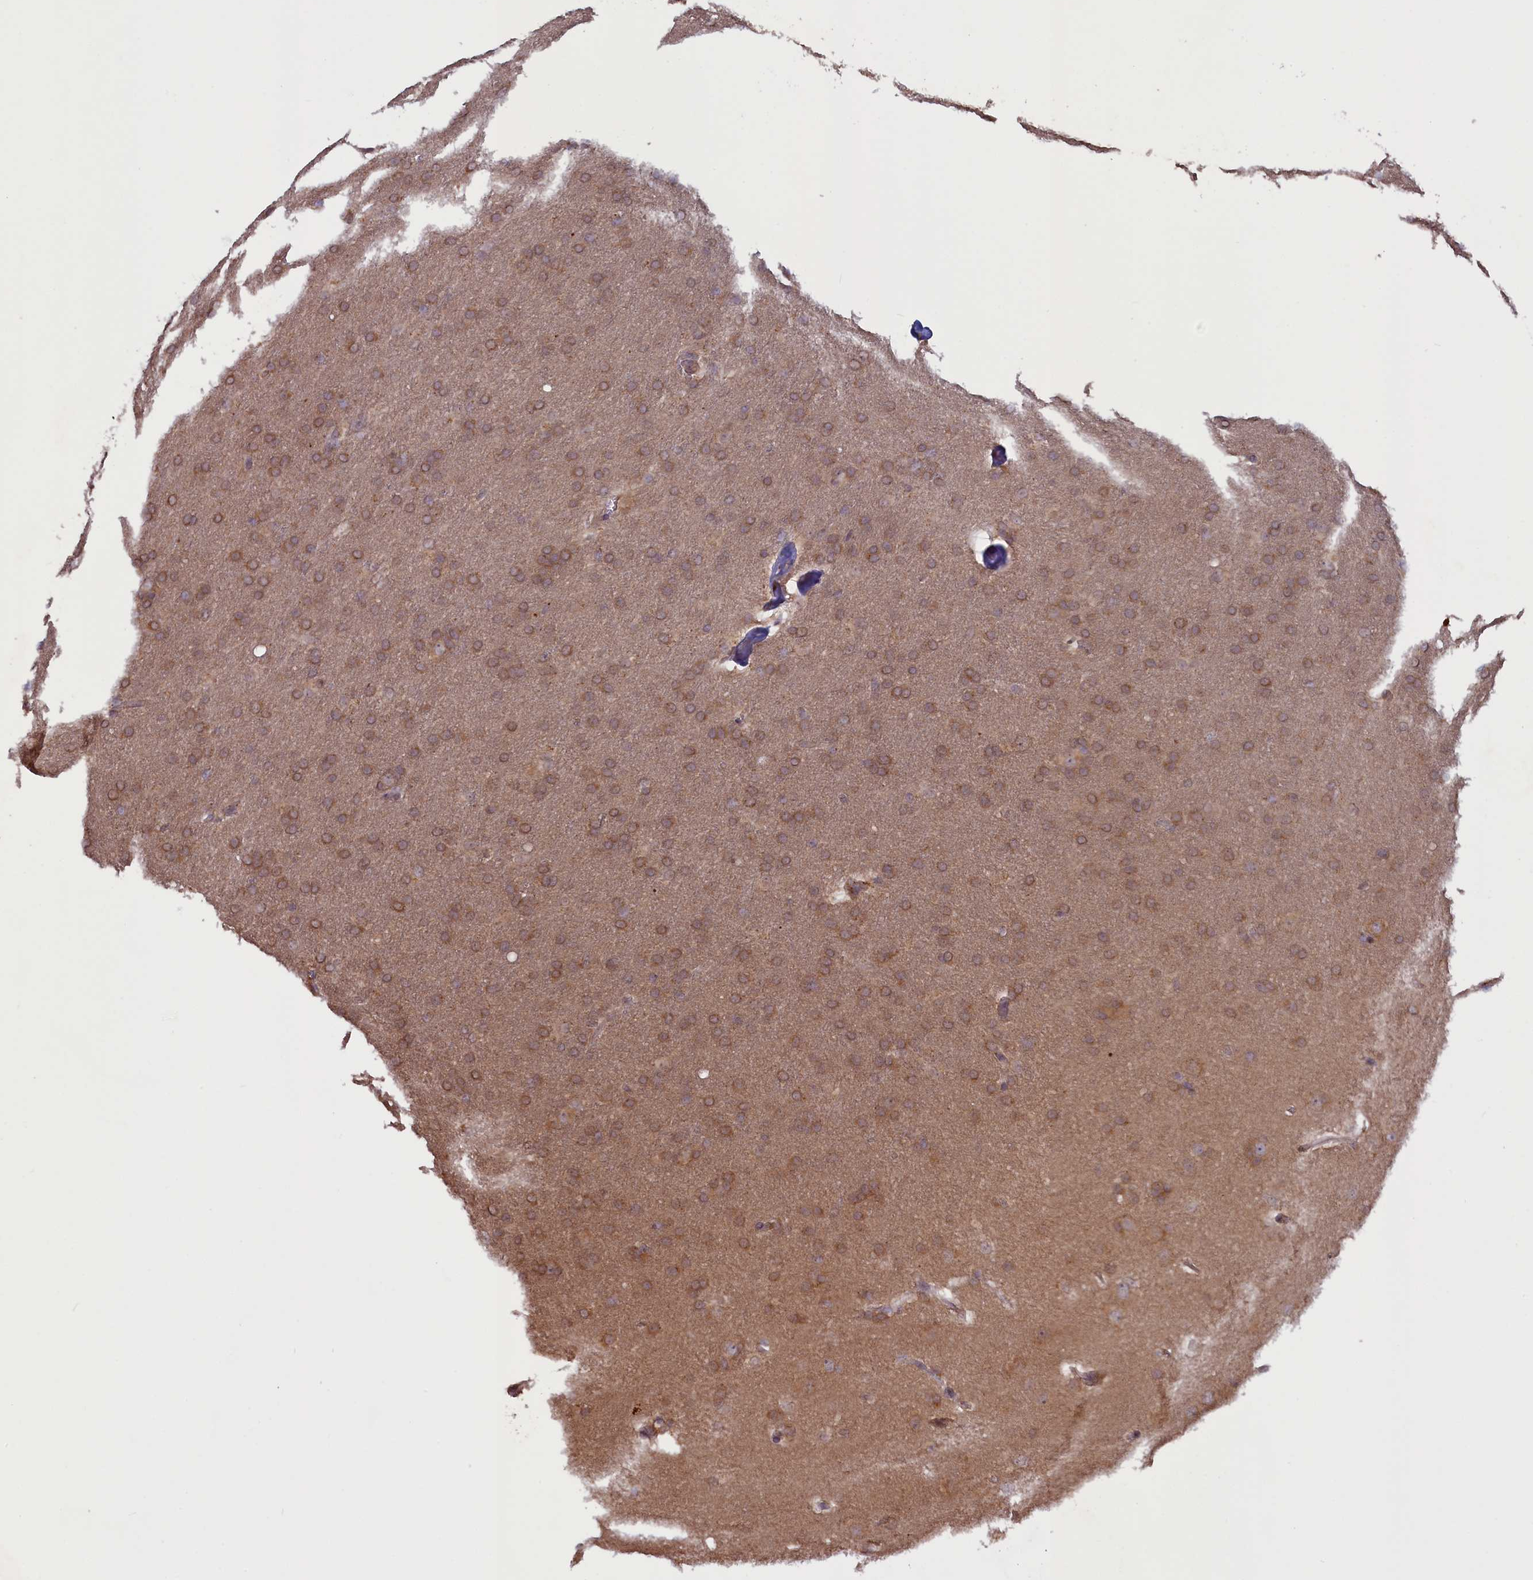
{"staining": {"intensity": "moderate", "quantity": ">75%", "location": "cytoplasmic/membranous"}, "tissue": "glioma", "cell_type": "Tumor cells", "image_type": "cancer", "snomed": [{"axis": "morphology", "description": "Glioma, malignant, Low grade"}, {"axis": "topography", "description": "Brain"}], "caption": "The micrograph demonstrates a brown stain indicating the presence of a protein in the cytoplasmic/membranous of tumor cells in malignant glioma (low-grade). The staining is performed using DAB brown chromogen to label protein expression. The nuclei are counter-stained blue using hematoxylin.", "gene": "CCDC9B", "patient": {"sex": "female", "age": 32}}